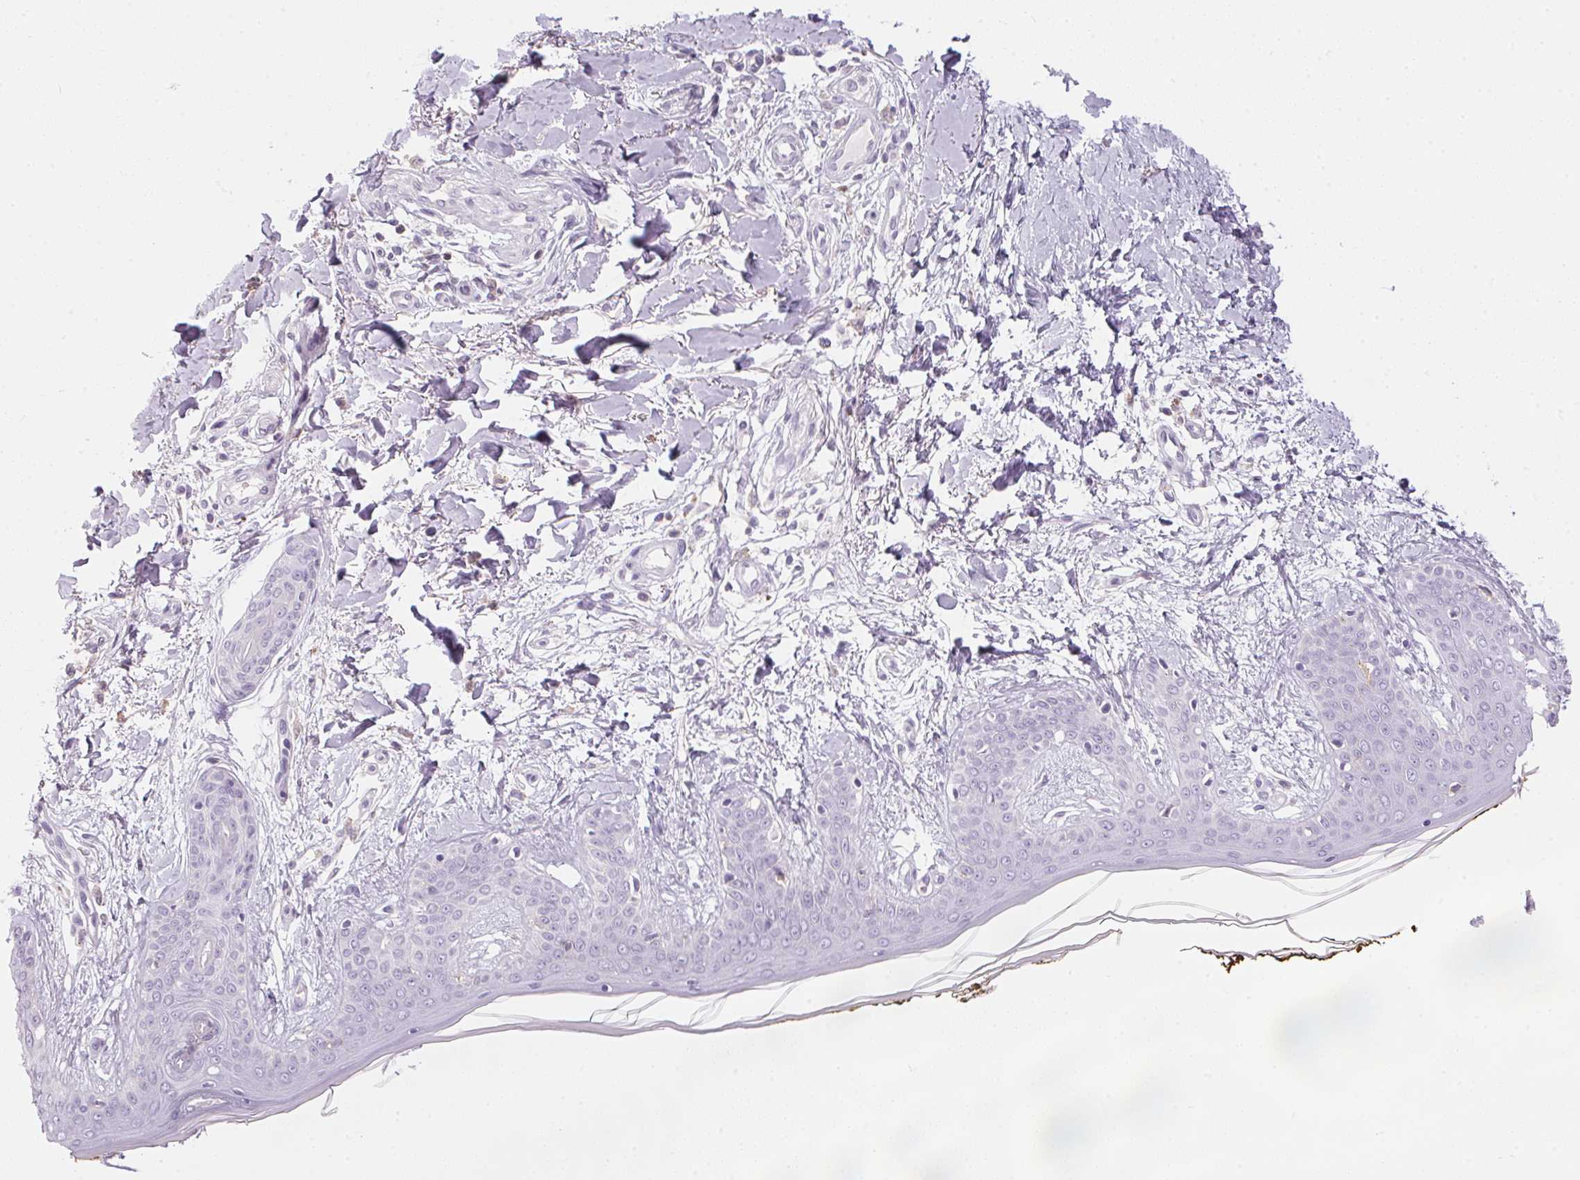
{"staining": {"intensity": "negative", "quantity": "none", "location": "none"}, "tissue": "skin", "cell_type": "Fibroblasts", "image_type": "normal", "snomed": [{"axis": "morphology", "description": "Normal tissue, NOS"}, {"axis": "topography", "description": "Skin"}], "caption": "Immunohistochemistry (IHC) of unremarkable human skin displays no positivity in fibroblasts.", "gene": "ECPAS", "patient": {"sex": "female", "age": 34}}